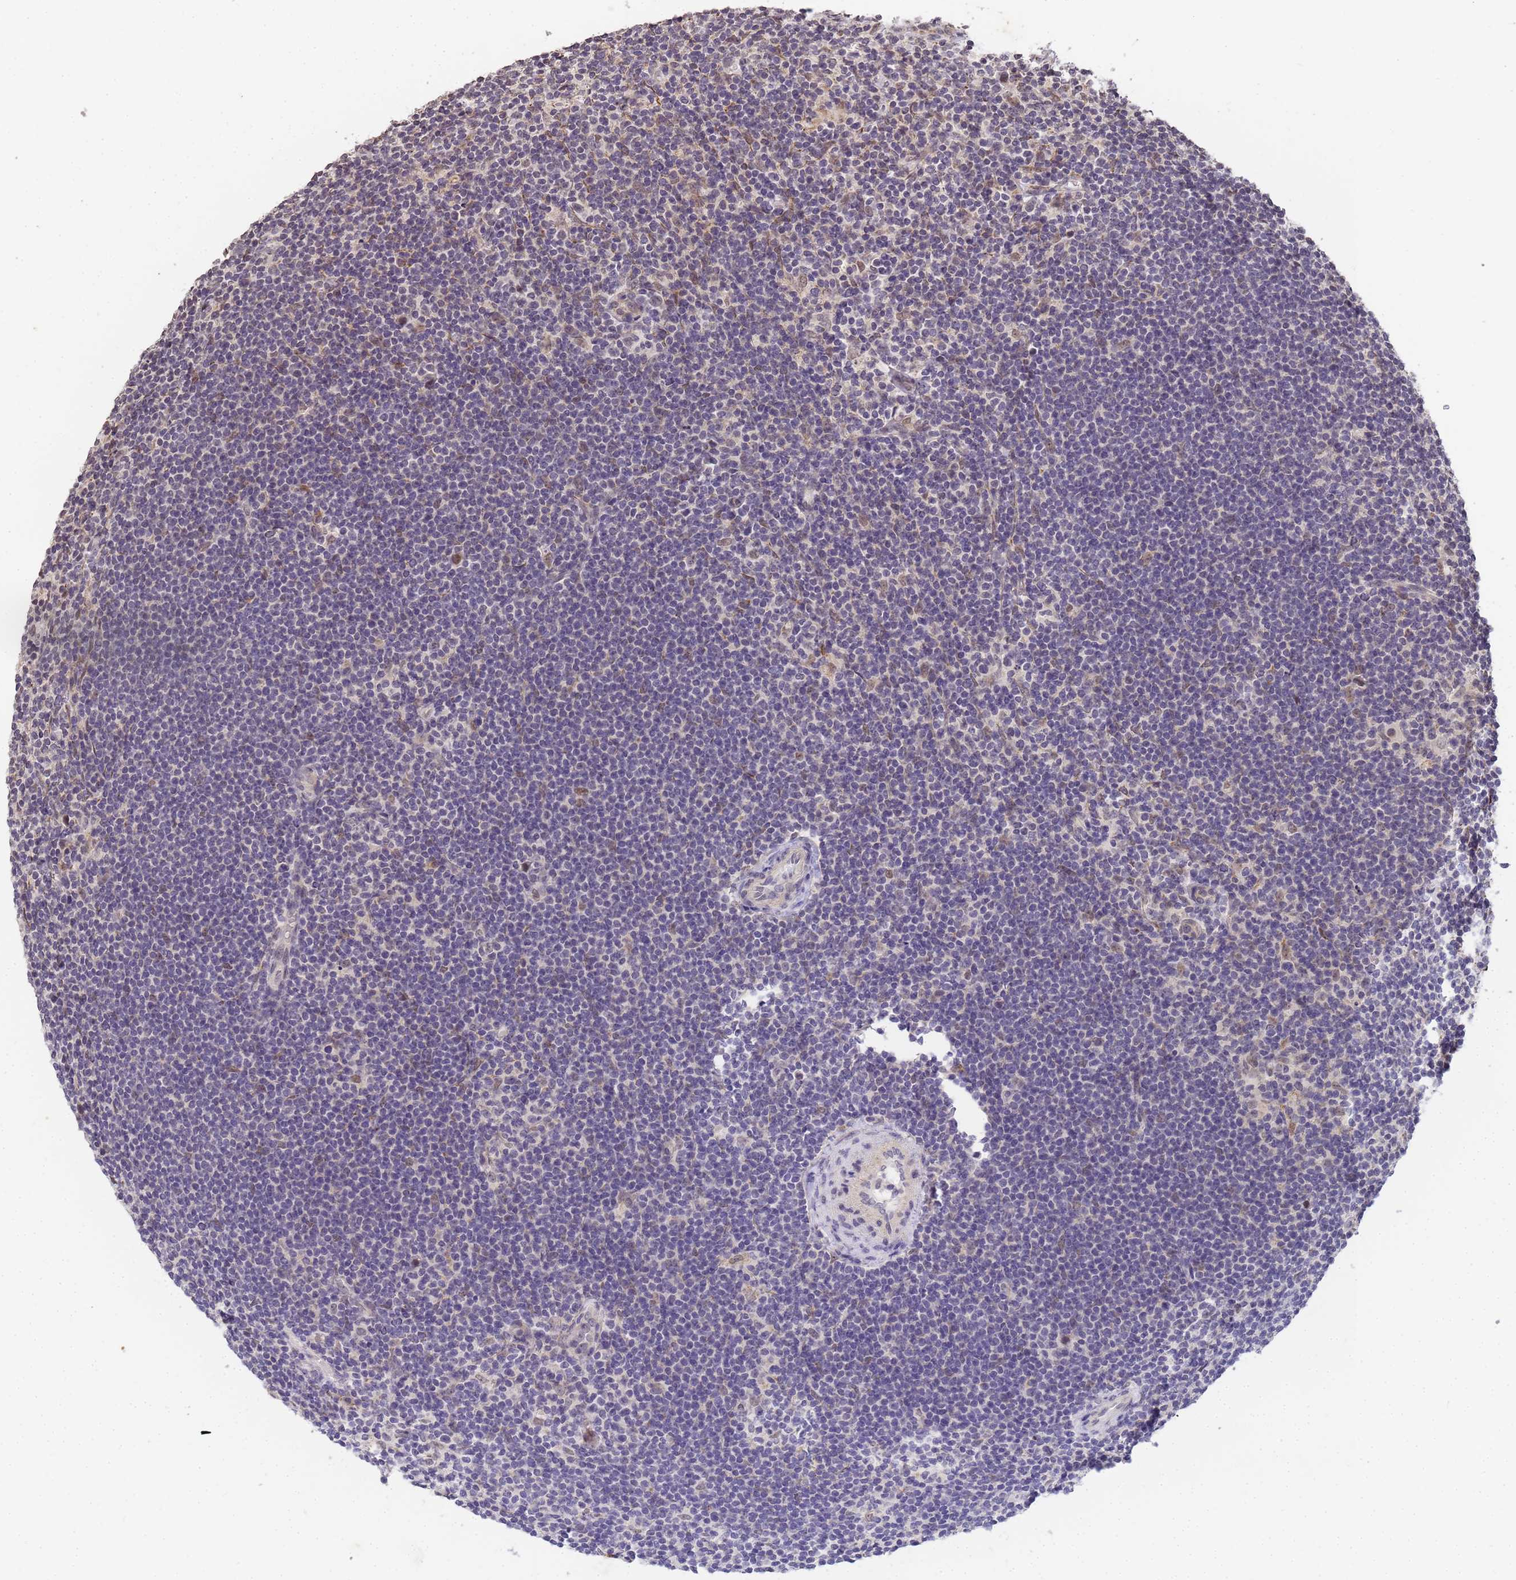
{"staining": {"intensity": "negative", "quantity": "none", "location": "none"}, "tissue": "lymphoma", "cell_type": "Tumor cells", "image_type": "cancer", "snomed": [{"axis": "morphology", "description": "Hodgkin's disease, NOS"}, {"axis": "topography", "description": "Lymph node"}], "caption": "High power microscopy micrograph of an IHC photomicrograph of Hodgkin's disease, revealing no significant positivity in tumor cells.", "gene": "MYL7", "patient": {"sex": "female", "age": 57}}